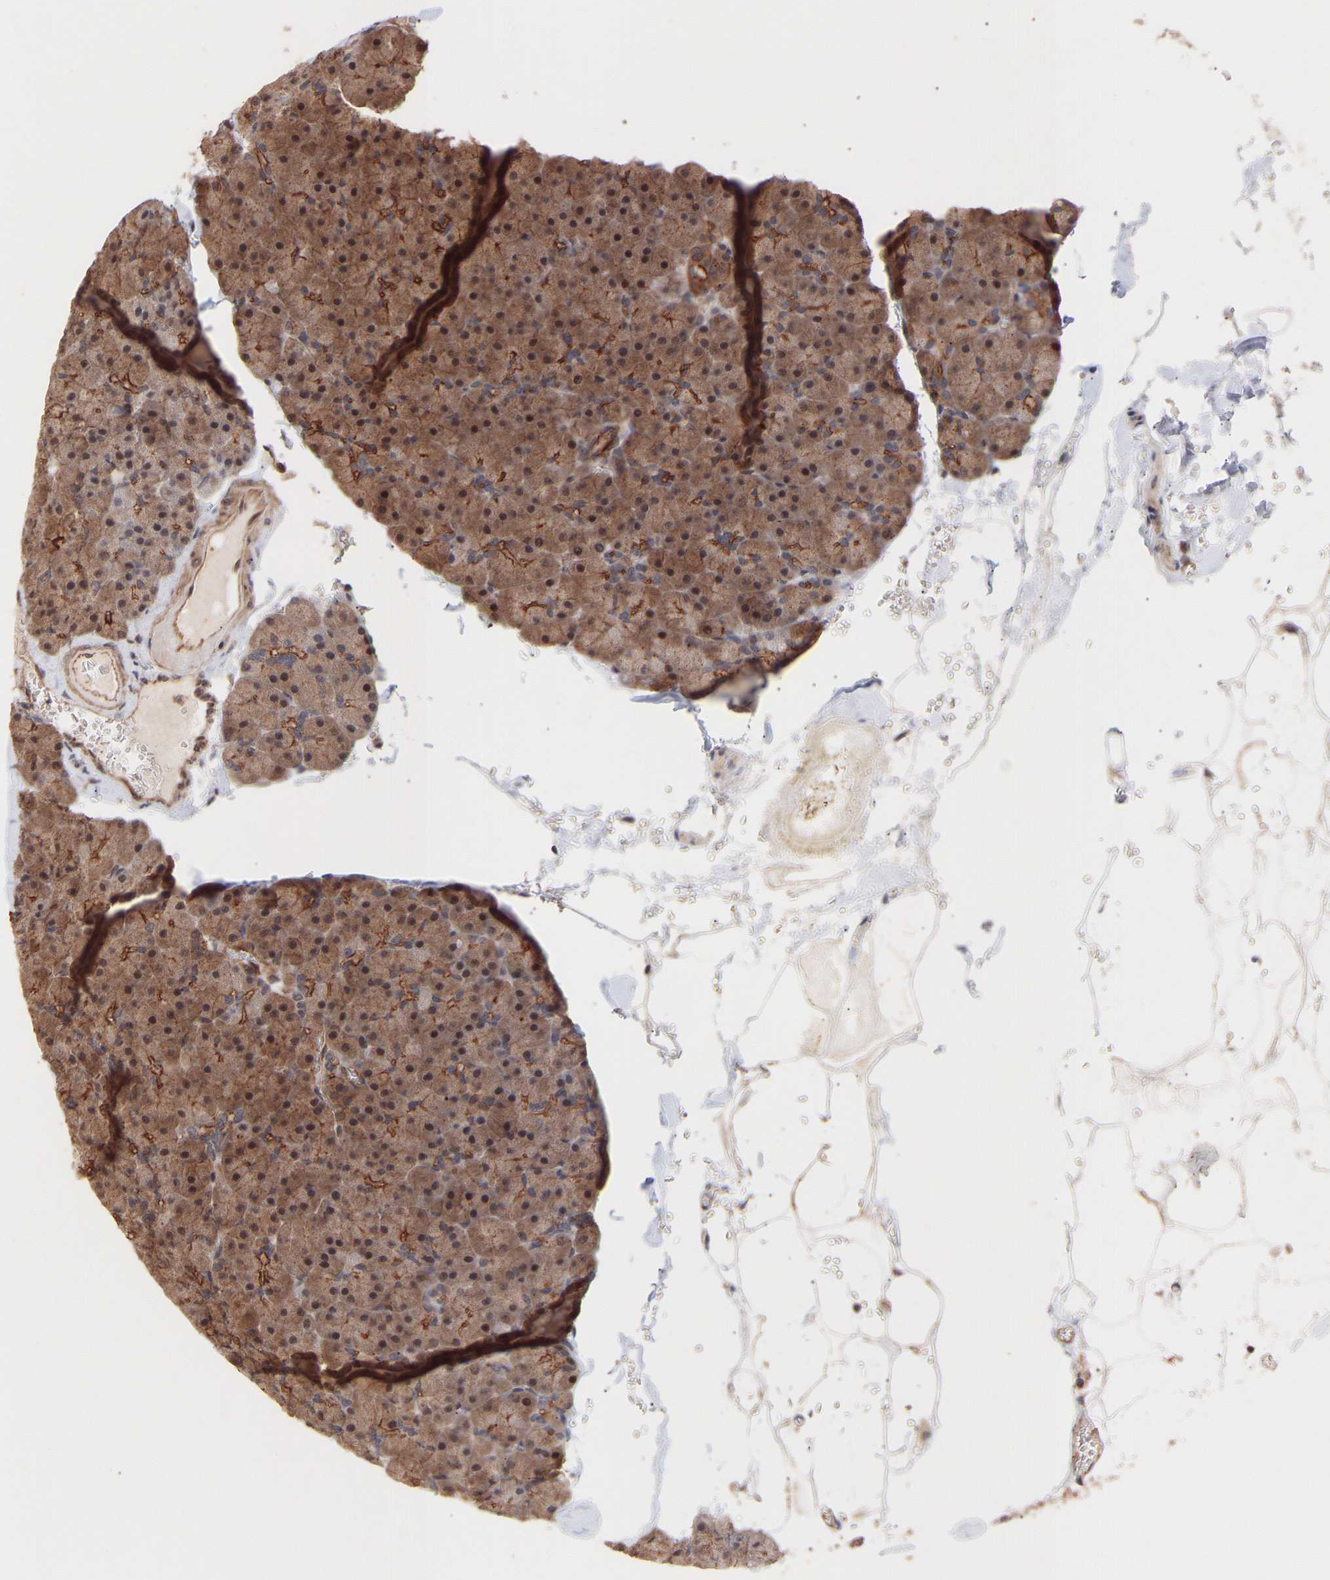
{"staining": {"intensity": "moderate", "quantity": ">75%", "location": "cytoplasmic/membranous"}, "tissue": "pancreas", "cell_type": "Exocrine glandular cells", "image_type": "normal", "snomed": [{"axis": "morphology", "description": "Normal tissue, NOS"}, {"axis": "topography", "description": "Pancreas"}], "caption": "The image demonstrates immunohistochemical staining of normal pancreas. There is moderate cytoplasmic/membranous positivity is identified in approximately >75% of exocrine glandular cells.", "gene": "PDLIM5", "patient": {"sex": "male", "age": 35}}